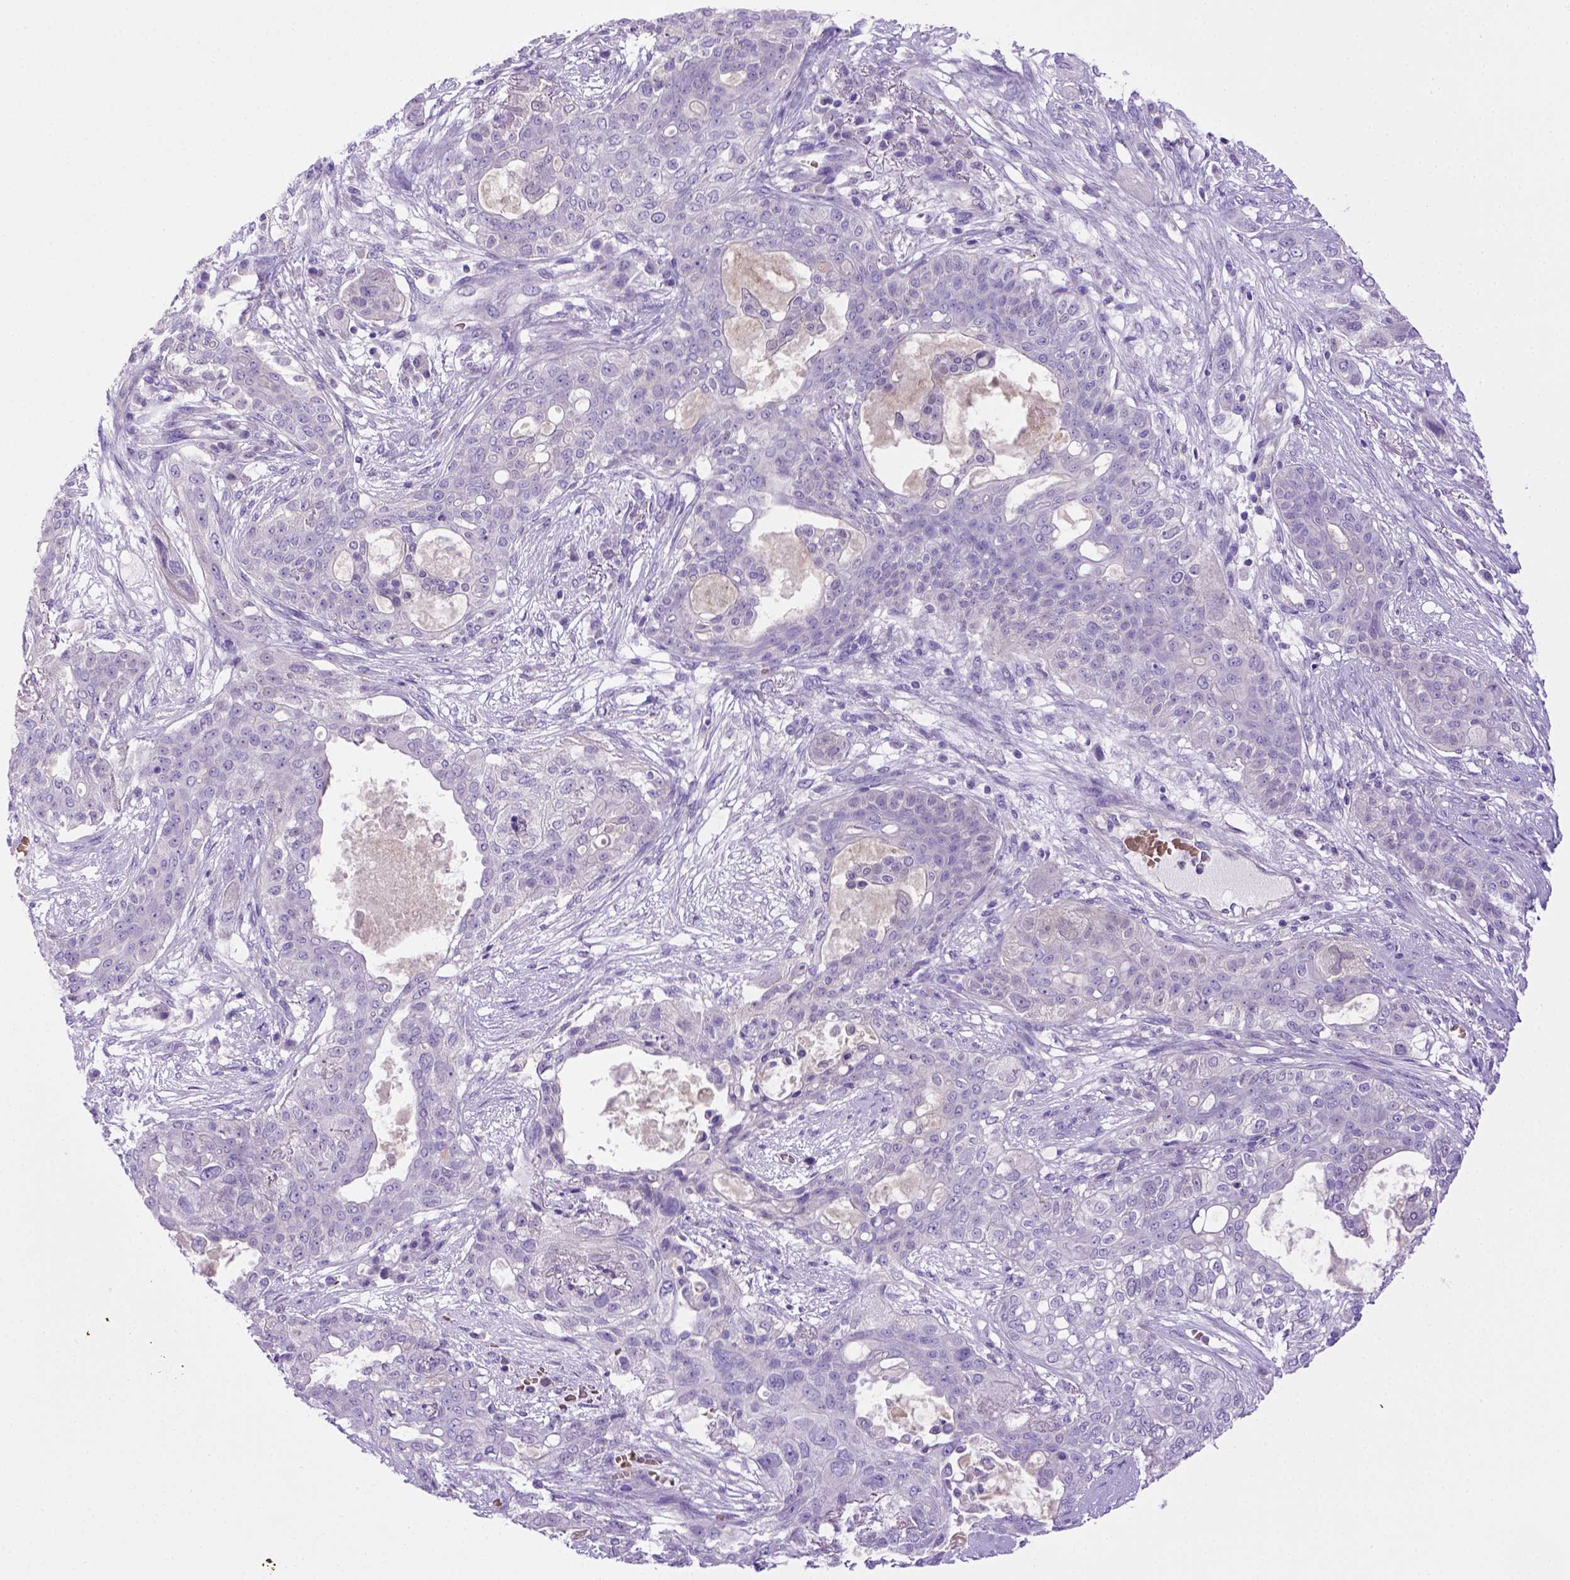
{"staining": {"intensity": "negative", "quantity": "none", "location": "none"}, "tissue": "lung cancer", "cell_type": "Tumor cells", "image_type": "cancer", "snomed": [{"axis": "morphology", "description": "Squamous cell carcinoma, NOS"}, {"axis": "topography", "description": "Lung"}], "caption": "DAB (3,3'-diaminobenzidine) immunohistochemical staining of lung cancer displays no significant positivity in tumor cells.", "gene": "BAAT", "patient": {"sex": "female", "age": 70}}